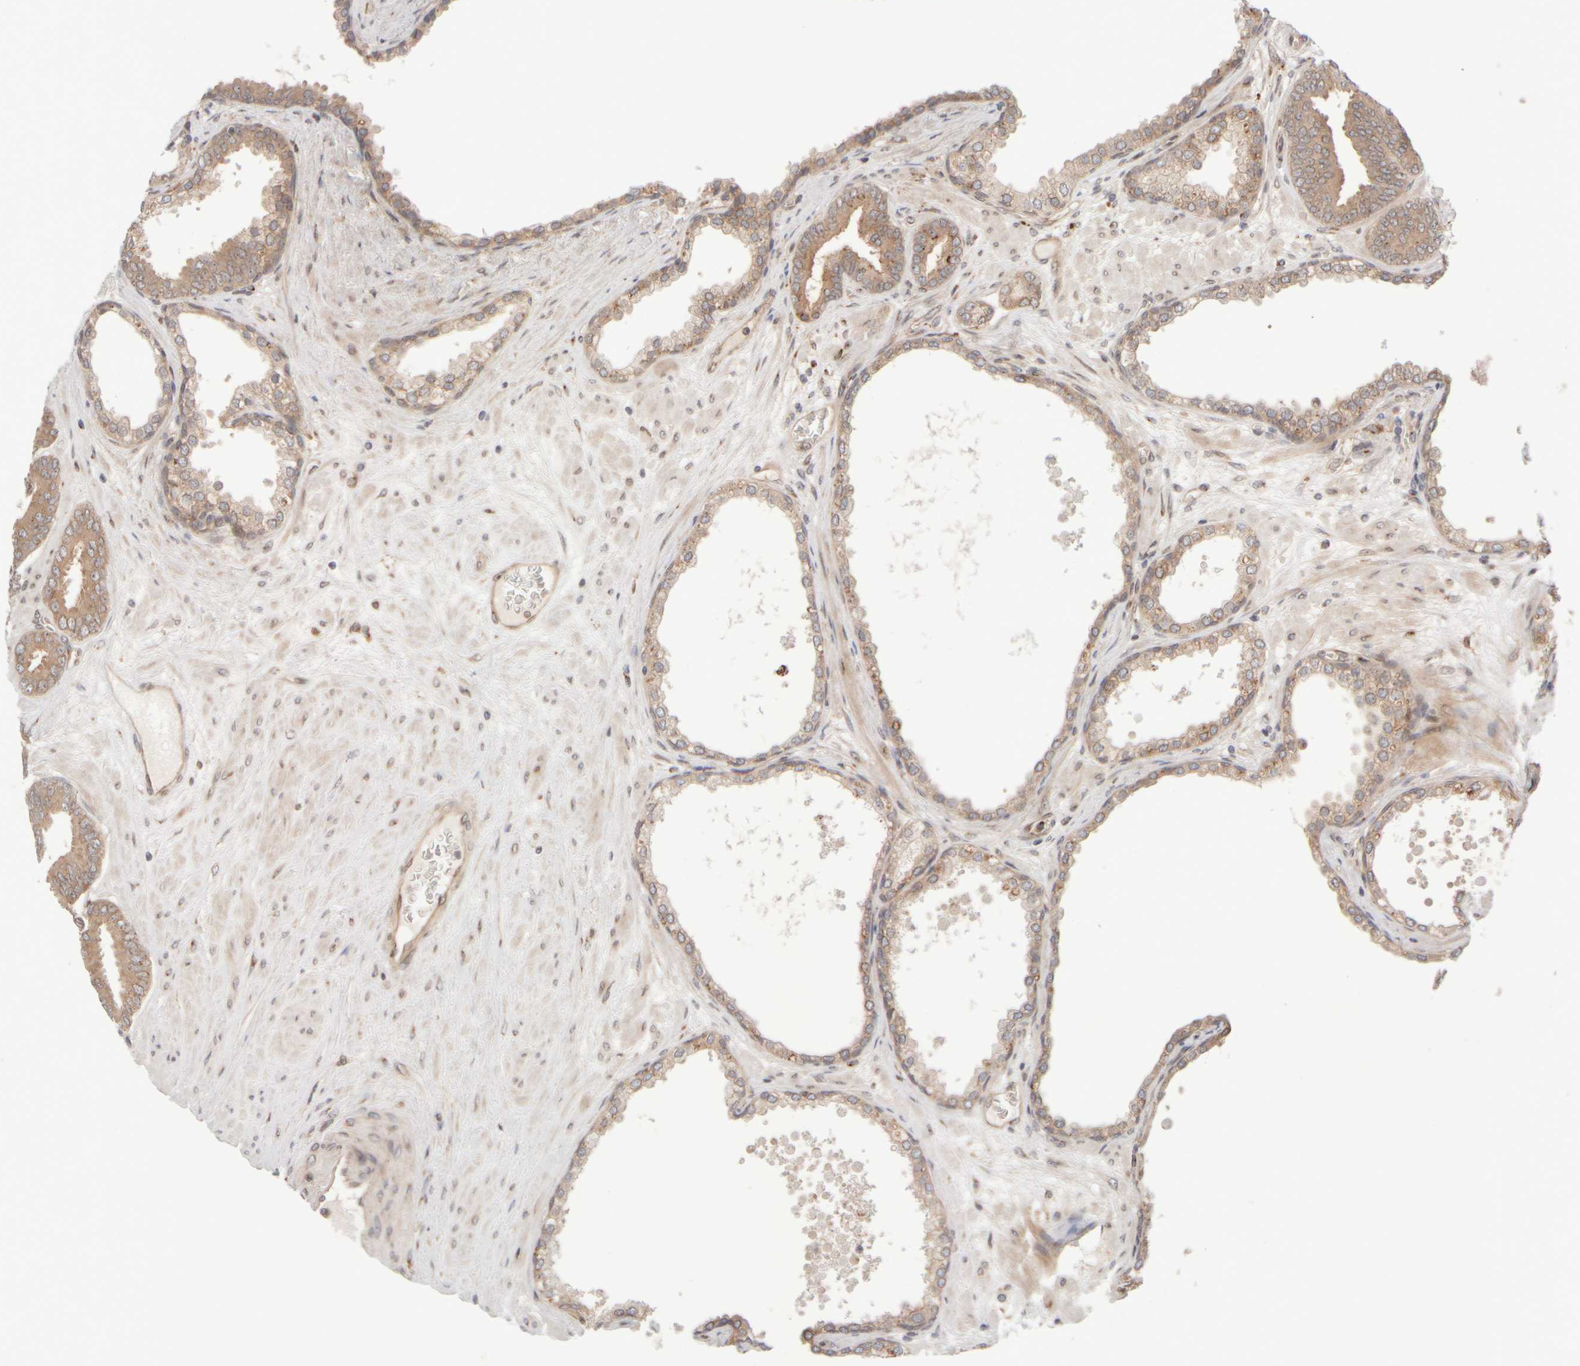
{"staining": {"intensity": "moderate", "quantity": ">75%", "location": "cytoplasmic/membranous"}, "tissue": "prostate cancer", "cell_type": "Tumor cells", "image_type": "cancer", "snomed": [{"axis": "morphology", "description": "Adenocarcinoma, Low grade"}, {"axis": "topography", "description": "Prostate"}], "caption": "DAB (3,3'-diaminobenzidine) immunohistochemical staining of human prostate cancer (adenocarcinoma (low-grade)) demonstrates moderate cytoplasmic/membranous protein expression in approximately >75% of tumor cells. (DAB IHC with brightfield microscopy, high magnification).", "gene": "GCN1", "patient": {"sex": "male", "age": 62}}